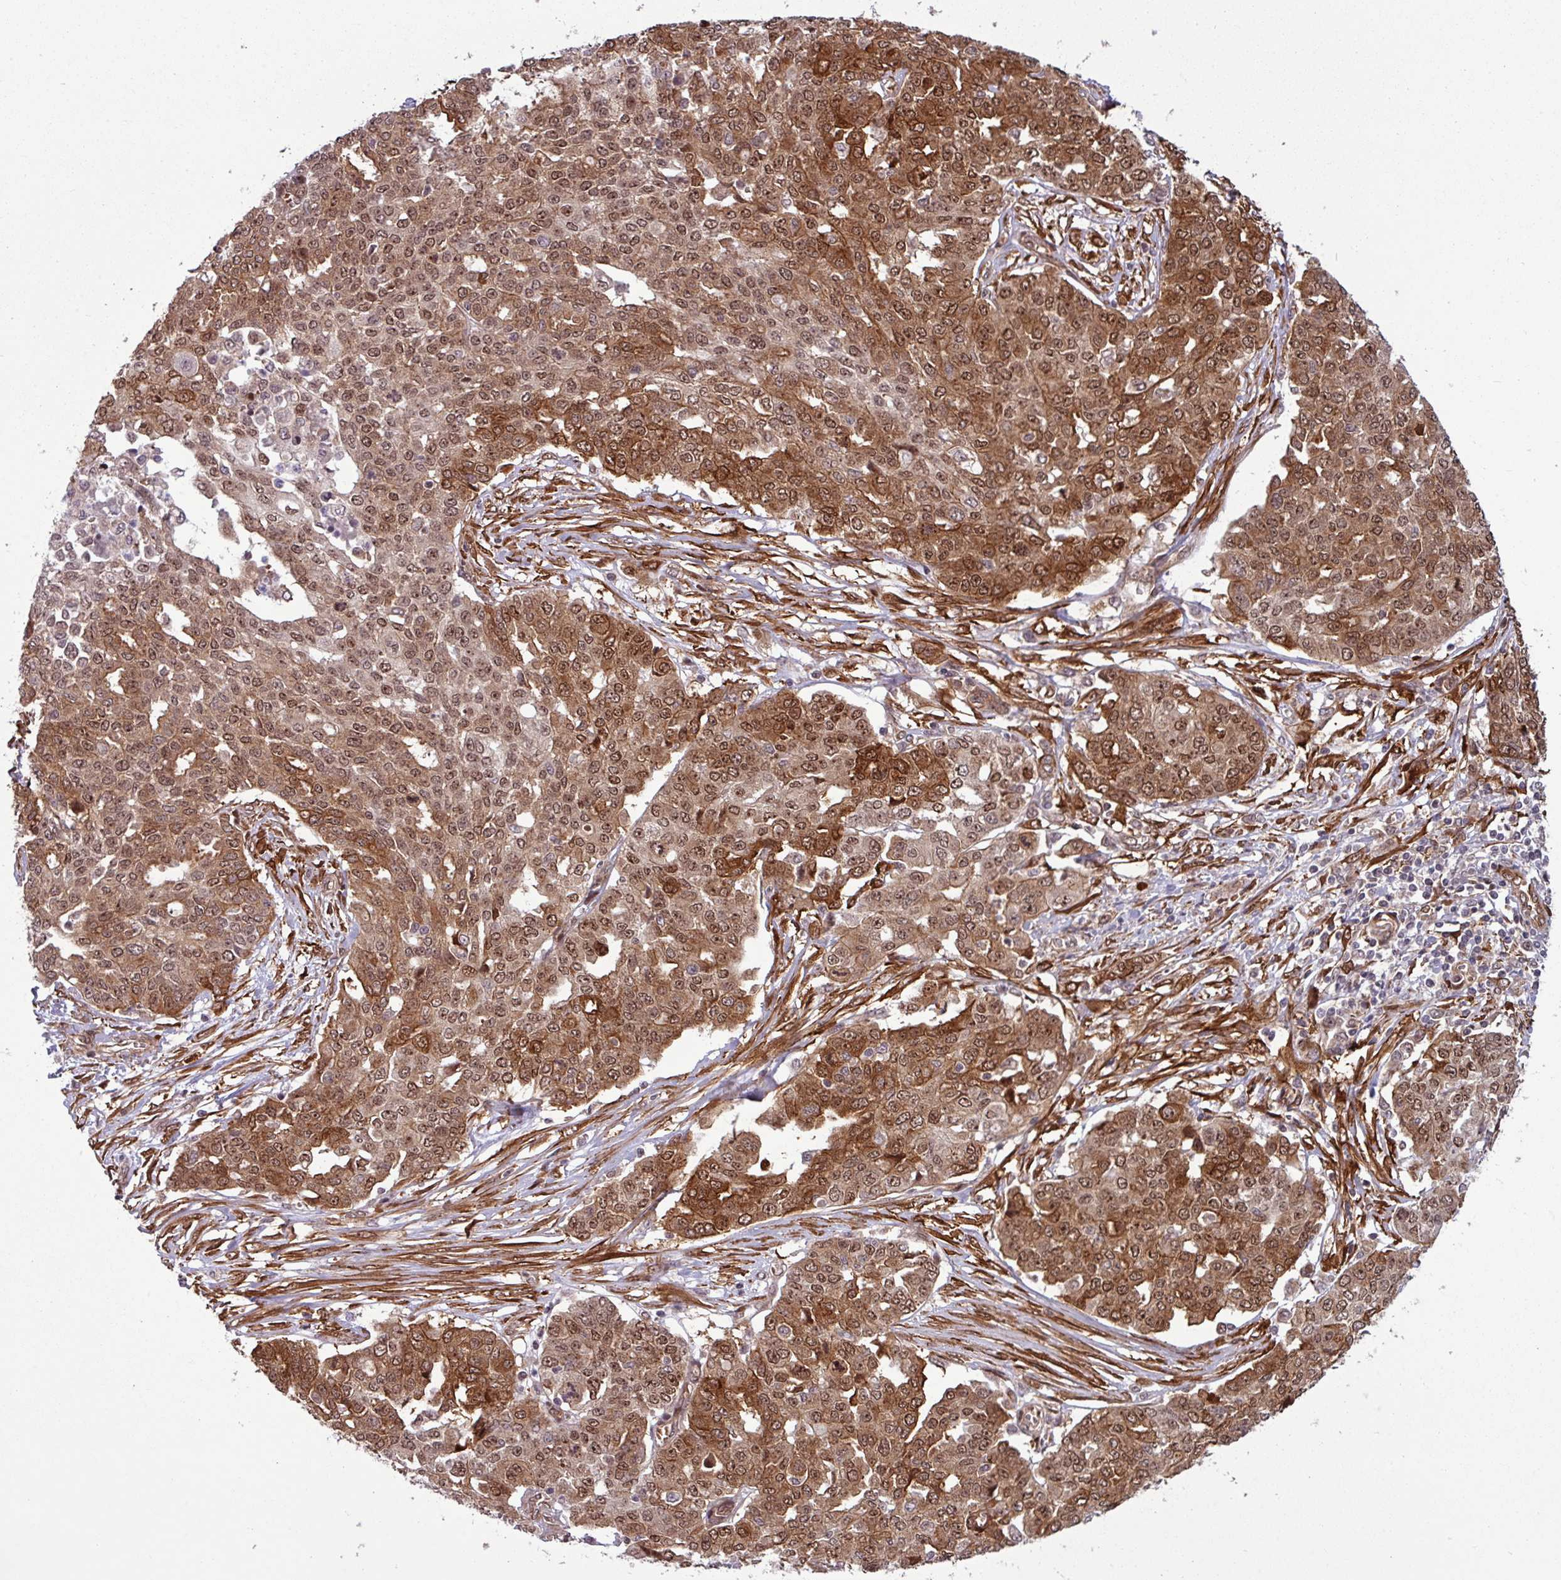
{"staining": {"intensity": "moderate", "quantity": ">75%", "location": "cytoplasmic/membranous,nuclear"}, "tissue": "ovarian cancer", "cell_type": "Tumor cells", "image_type": "cancer", "snomed": [{"axis": "morphology", "description": "Cystadenocarcinoma, serous, NOS"}, {"axis": "topography", "description": "Soft tissue"}, {"axis": "topography", "description": "Ovary"}], "caption": "Immunohistochemical staining of human ovarian cancer demonstrates medium levels of moderate cytoplasmic/membranous and nuclear positivity in about >75% of tumor cells.", "gene": "C7orf50", "patient": {"sex": "female", "age": 57}}